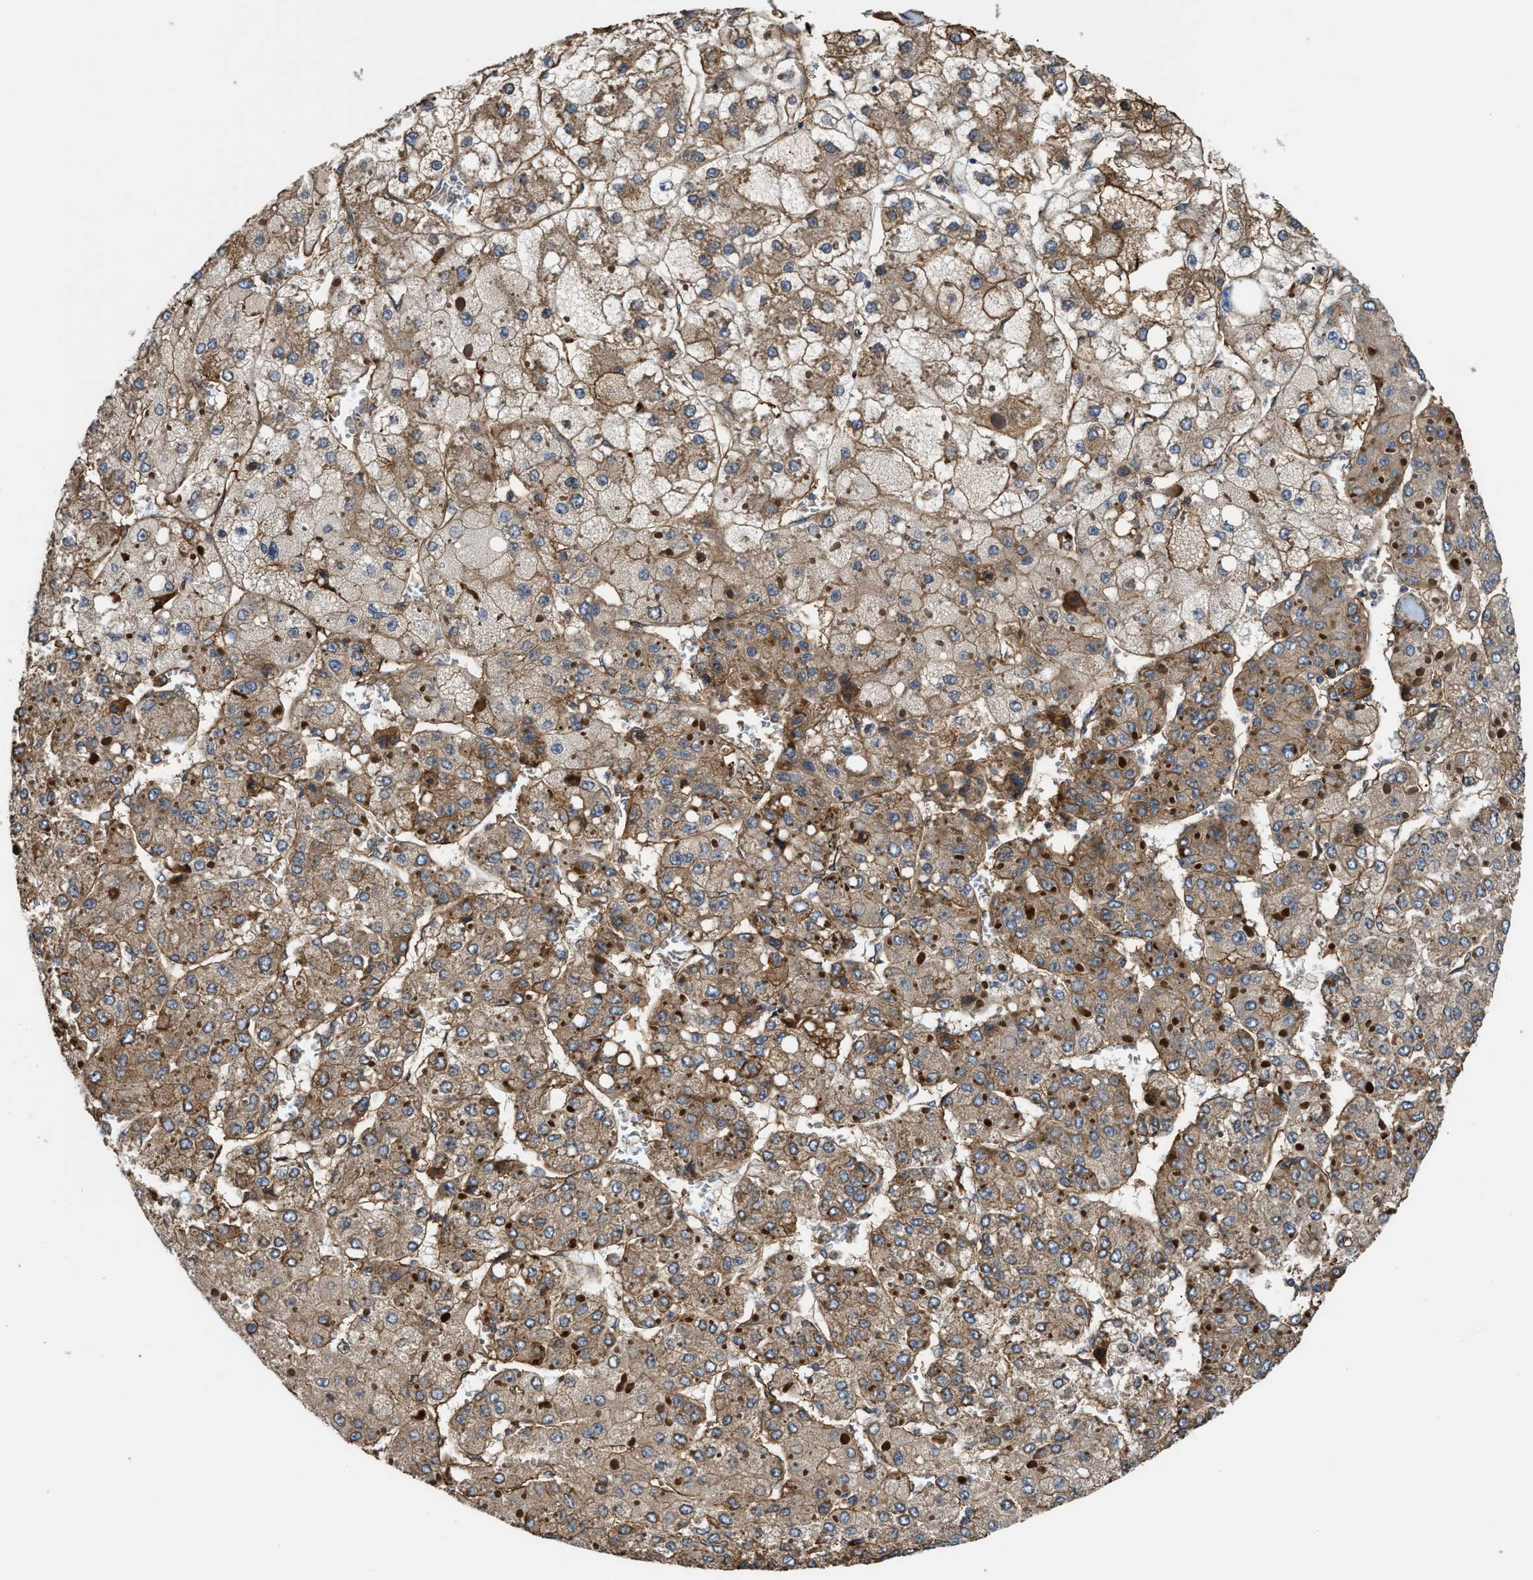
{"staining": {"intensity": "moderate", "quantity": ">75%", "location": "cytoplasmic/membranous"}, "tissue": "liver cancer", "cell_type": "Tumor cells", "image_type": "cancer", "snomed": [{"axis": "morphology", "description": "Carcinoma, Hepatocellular, NOS"}, {"axis": "topography", "description": "Liver"}], "caption": "Protein staining by IHC displays moderate cytoplasmic/membranous staining in about >75% of tumor cells in liver cancer. (Stains: DAB (3,3'-diaminobenzidine) in brown, nuclei in blue, Microscopy: brightfield microscopy at high magnification).", "gene": "DDHD2", "patient": {"sex": "female", "age": 73}}